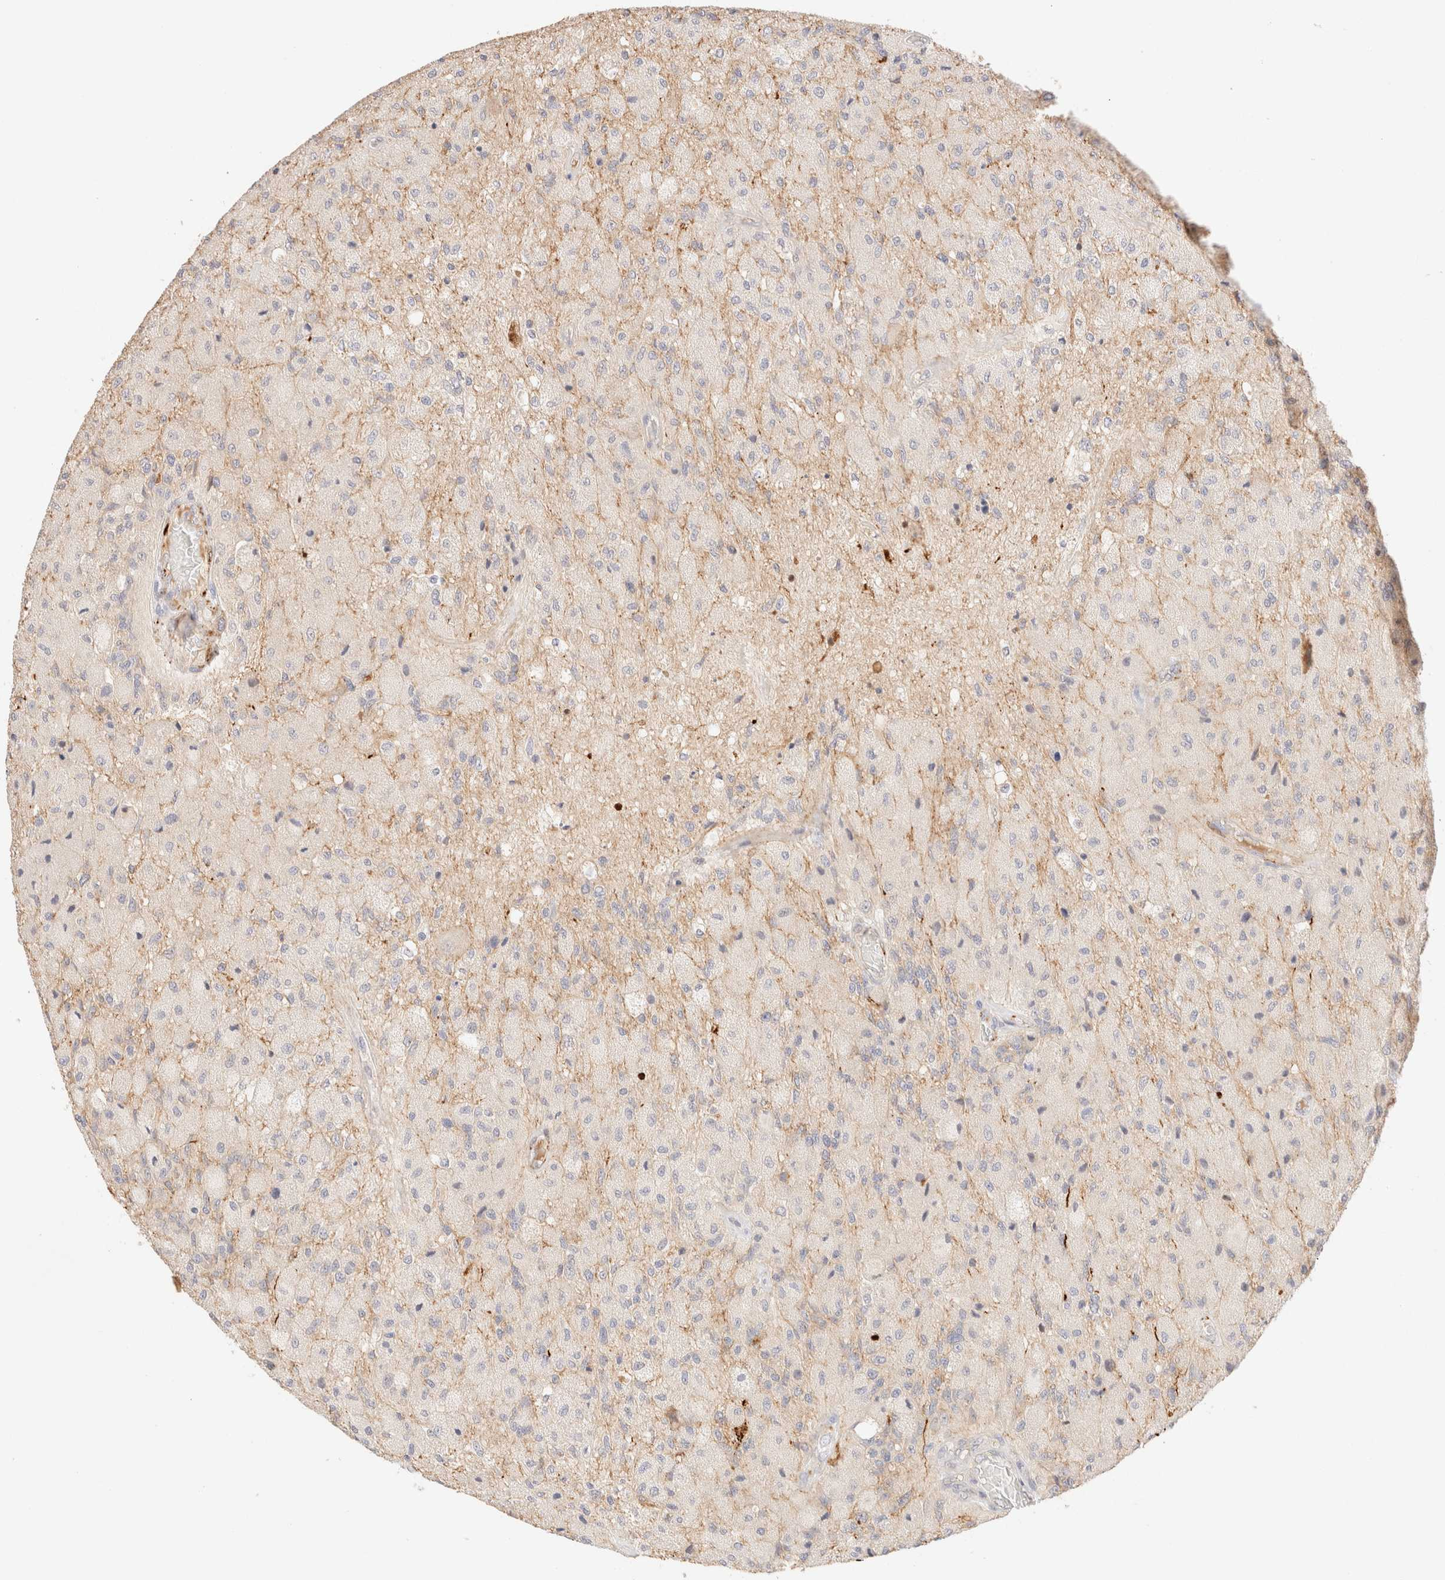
{"staining": {"intensity": "negative", "quantity": "none", "location": "none"}, "tissue": "glioma", "cell_type": "Tumor cells", "image_type": "cancer", "snomed": [{"axis": "morphology", "description": "Normal tissue, NOS"}, {"axis": "morphology", "description": "Glioma, malignant, High grade"}, {"axis": "topography", "description": "Cerebral cortex"}], "caption": "The photomicrograph exhibits no staining of tumor cells in glioma.", "gene": "SNTB1", "patient": {"sex": "male", "age": 77}}